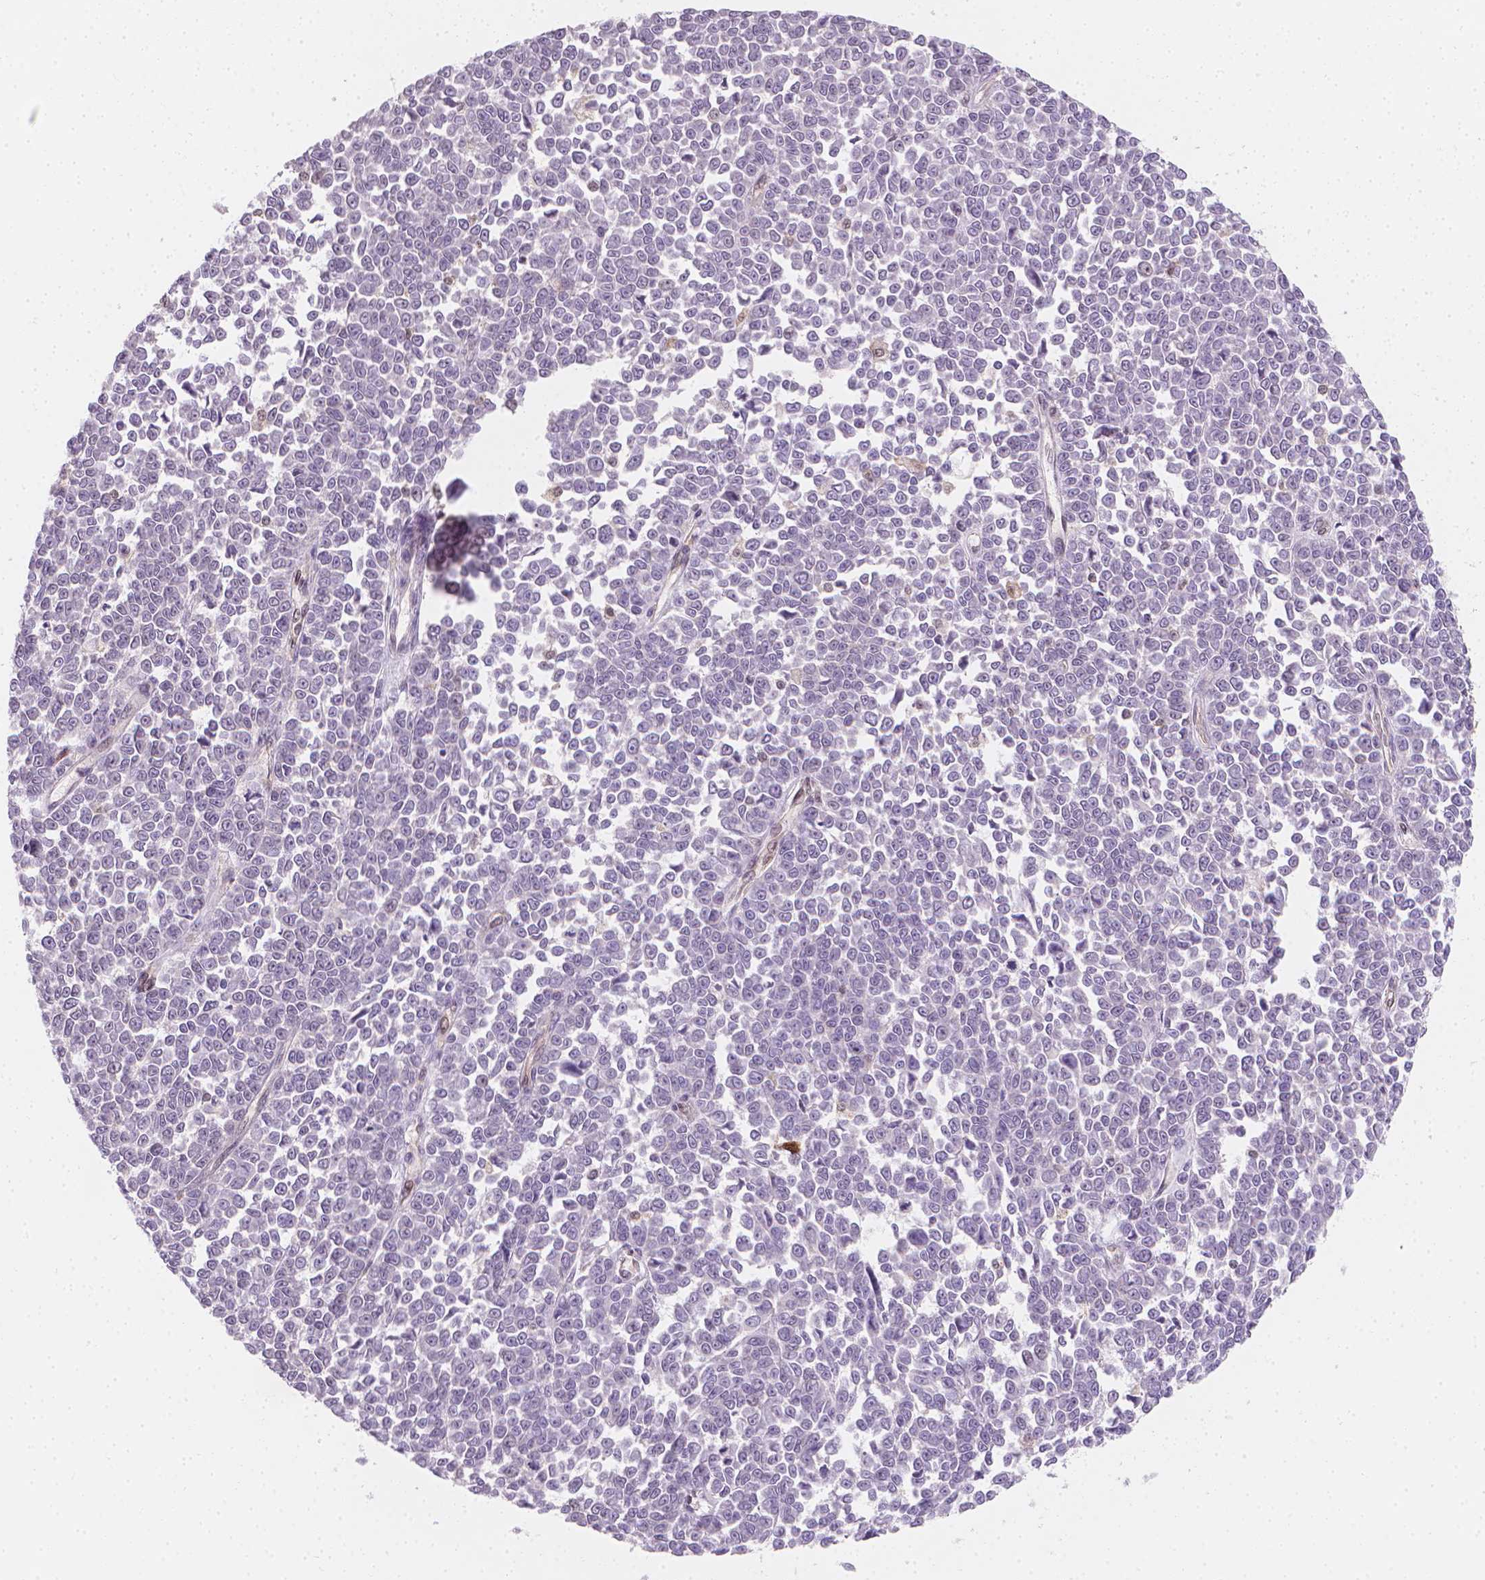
{"staining": {"intensity": "negative", "quantity": "none", "location": "none"}, "tissue": "melanoma", "cell_type": "Tumor cells", "image_type": "cancer", "snomed": [{"axis": "morphology", "description": "Malignant melanoma, NOS"}, {"axis": "topography", "description": "Skin"}], "caption": "Tumor cells show no significant staining in melanoma. Brightfield microscopy of IHC stained with DAB (3,3'-diaminobenzidine) (brown) and hematoxylin (blue), captured at high magnification.", "gene": "TNFAIP2", "patient": {"sex": "female", "age": 95}}